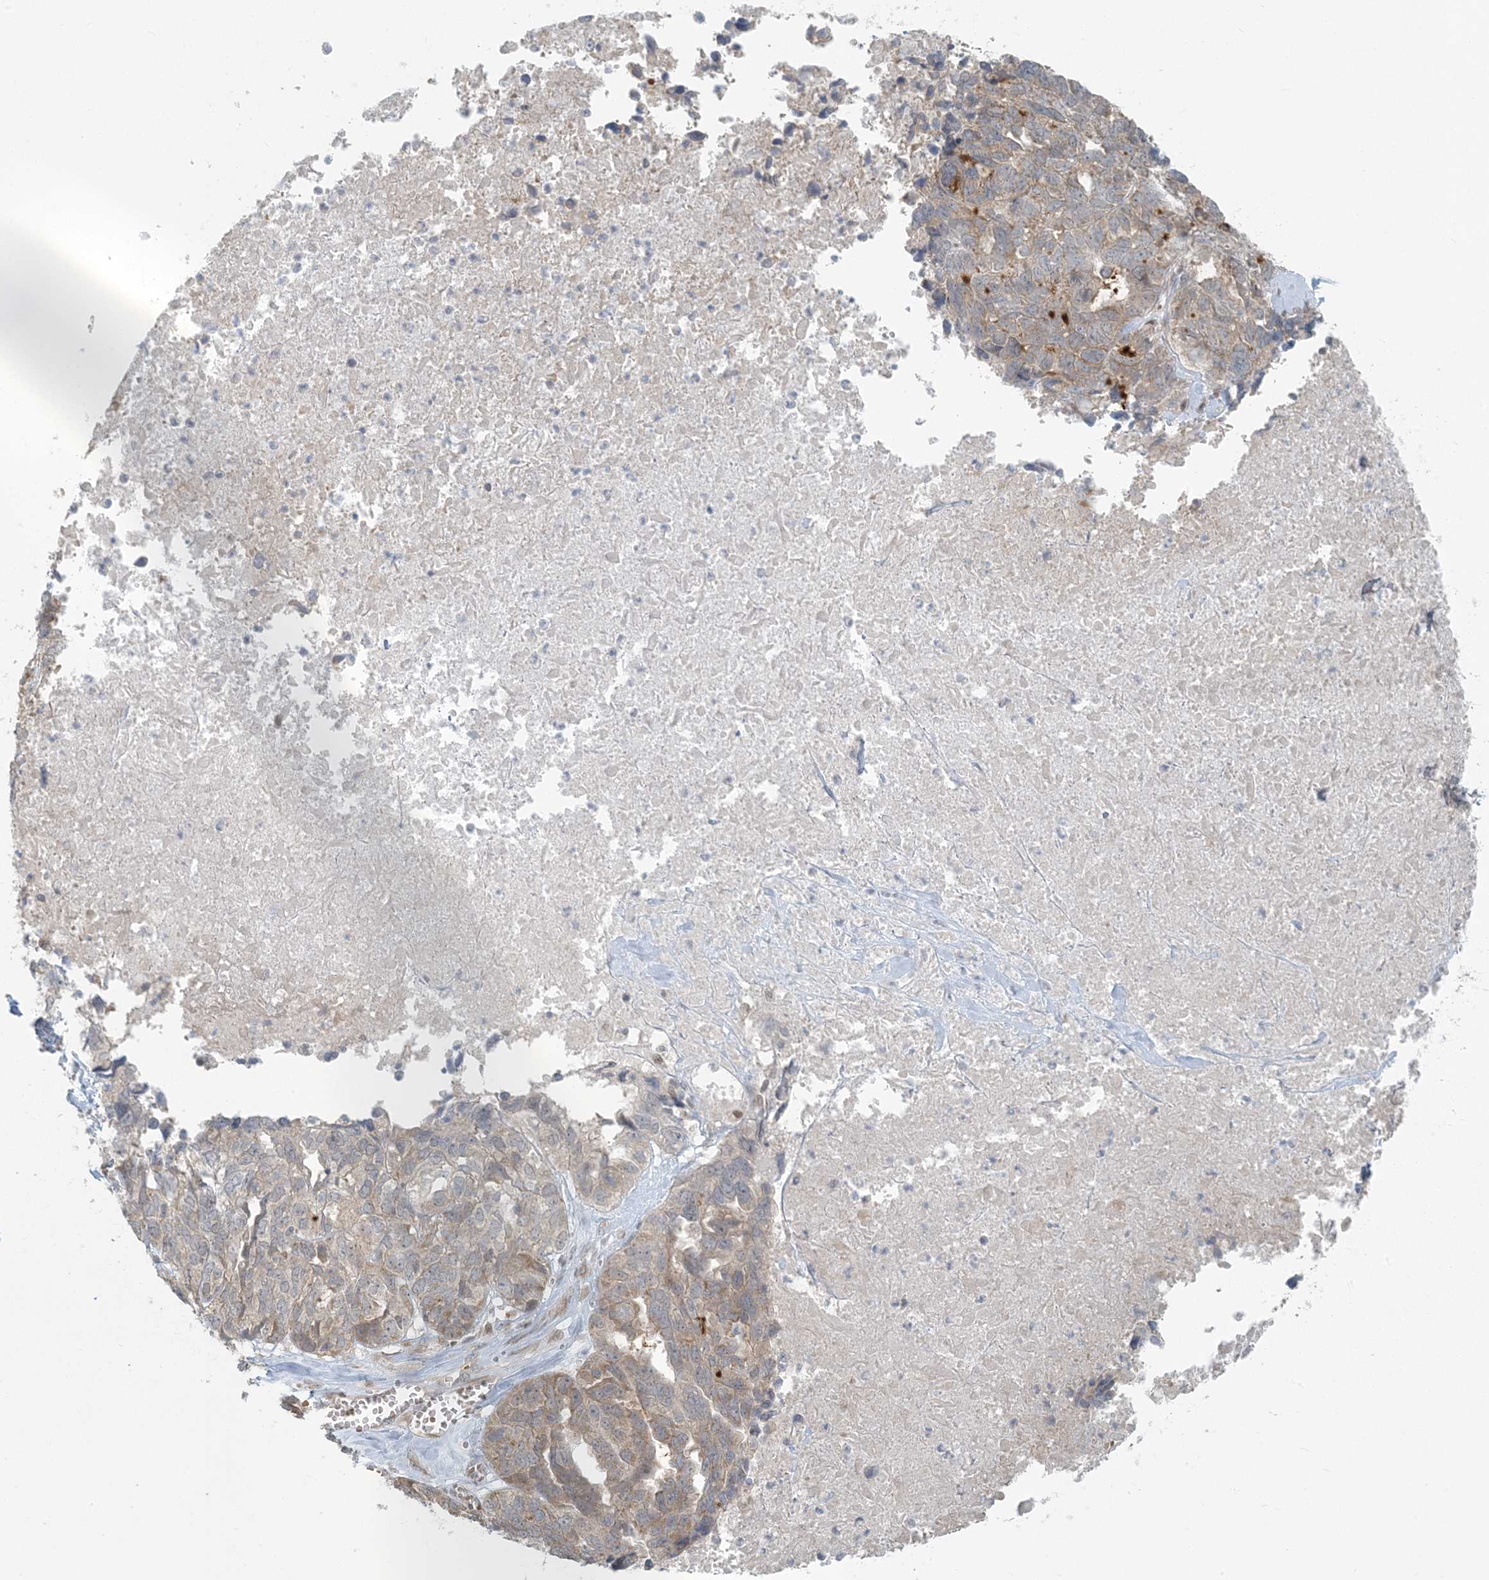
{"staining": {"intensity": "weak", "quantity": "<25%", "location": "cytoplasmic/membranous"}, "tissue": "ovarian cancer", "cell_type": "Tumor cells", "image_type": "cancer", "snomed": [{"axis": "morphology", "description": "Cystadenocarcinoma, serous, NOS"}, {"axis": "topography", "description": "Ovary"}], "caption": "An immunohistochemistry image of ovarian cancer (serous cystadenocarcinoma) is shown. There is no staining in tumor cells of ovarian cancer (serous cystadenocarcinoma).", "gene": "CTDNEP1", "patient": {"sex": "female", "age": 79}}